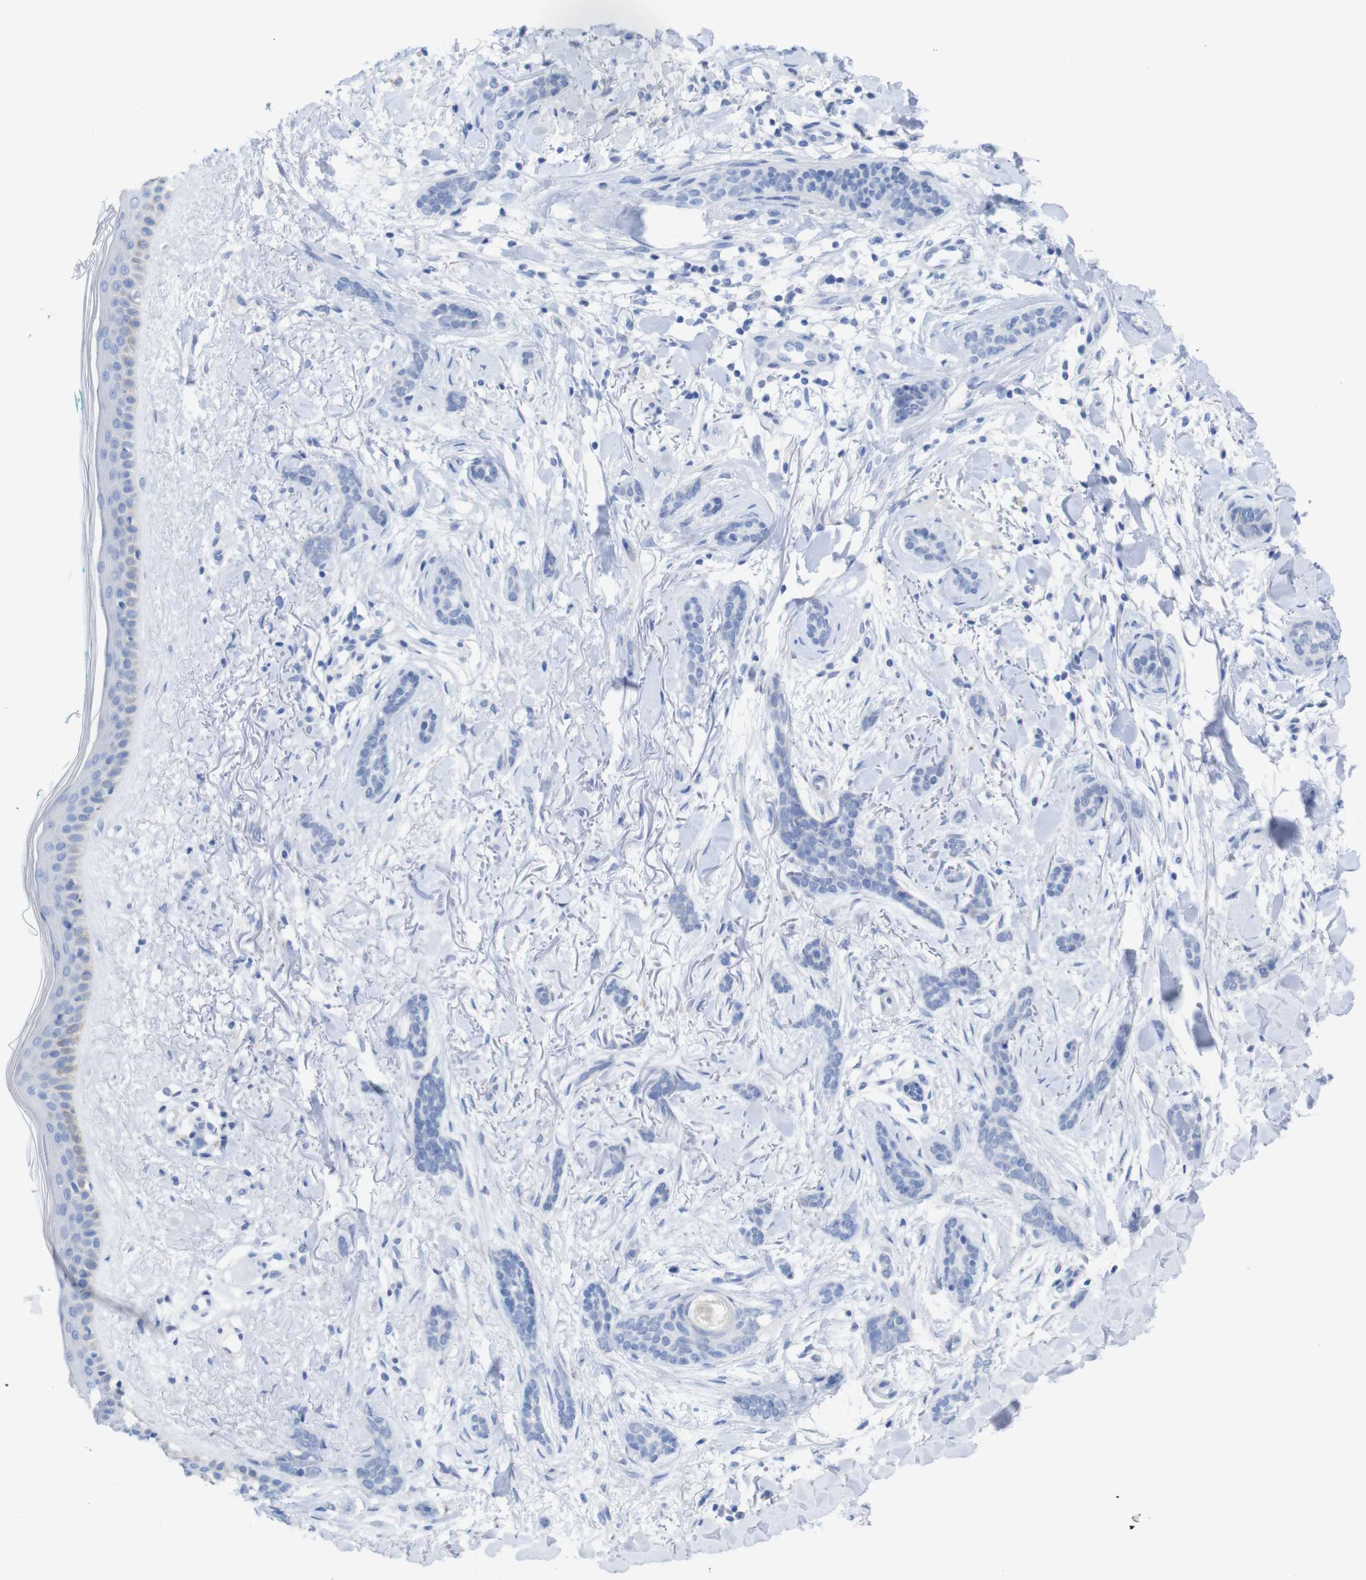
{"staining": {"intensity": "negative", "quantity": "none", "location": "none"}, "tissue": "skin cancer", "cell_type": "Tumor cells", "image_type": "cancer", "snomed": [{"axis": "morphology", "description": "Basal cell carcinoma"}, {"axis": "morphology", "description": "Adnexal tumor, benign"}, {"axis": "topography", "description": "Skin"}], "caption": "Photomicrograph shows no significant protein staining in tumor cells of benign adnexal tumor (skin).", "gene": "PNMA1", "patient": {"sex": "female", "age": 42}}